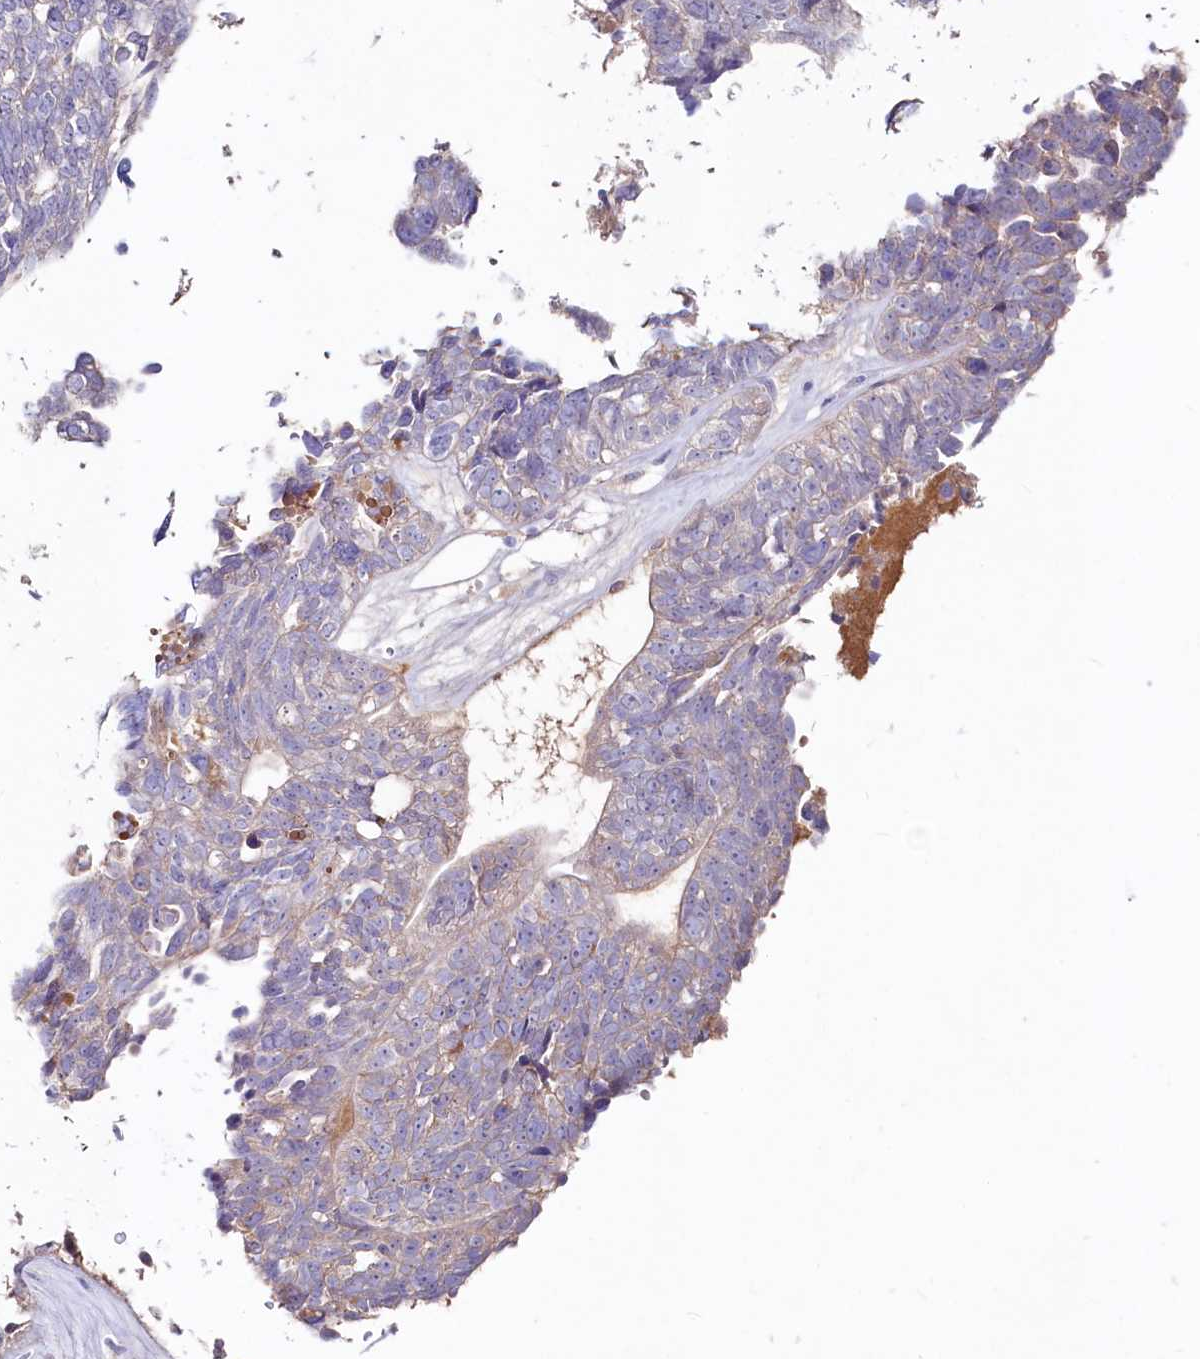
{"staining": {"intensity": "negative", "quantity": "none", "location": "none"}, "tissue": "ovarian cancer", "cell_type": "Tumor cells", "image_type": "cancer", "snomed": [{"axis": "morphology", "description": "Cystadenocarcinoma, serous, NOS"}, {"axis": "topography", "description": "Ovary"}], "caption": "High power microscopy photomicrograph of an IHC micrograph of ovarian cancer (serous cystadenocarcinoma), revealing no significant staining in tumor cells.", "gene": "IL17RD", "patient": {"sex": "female", "age": 79}}